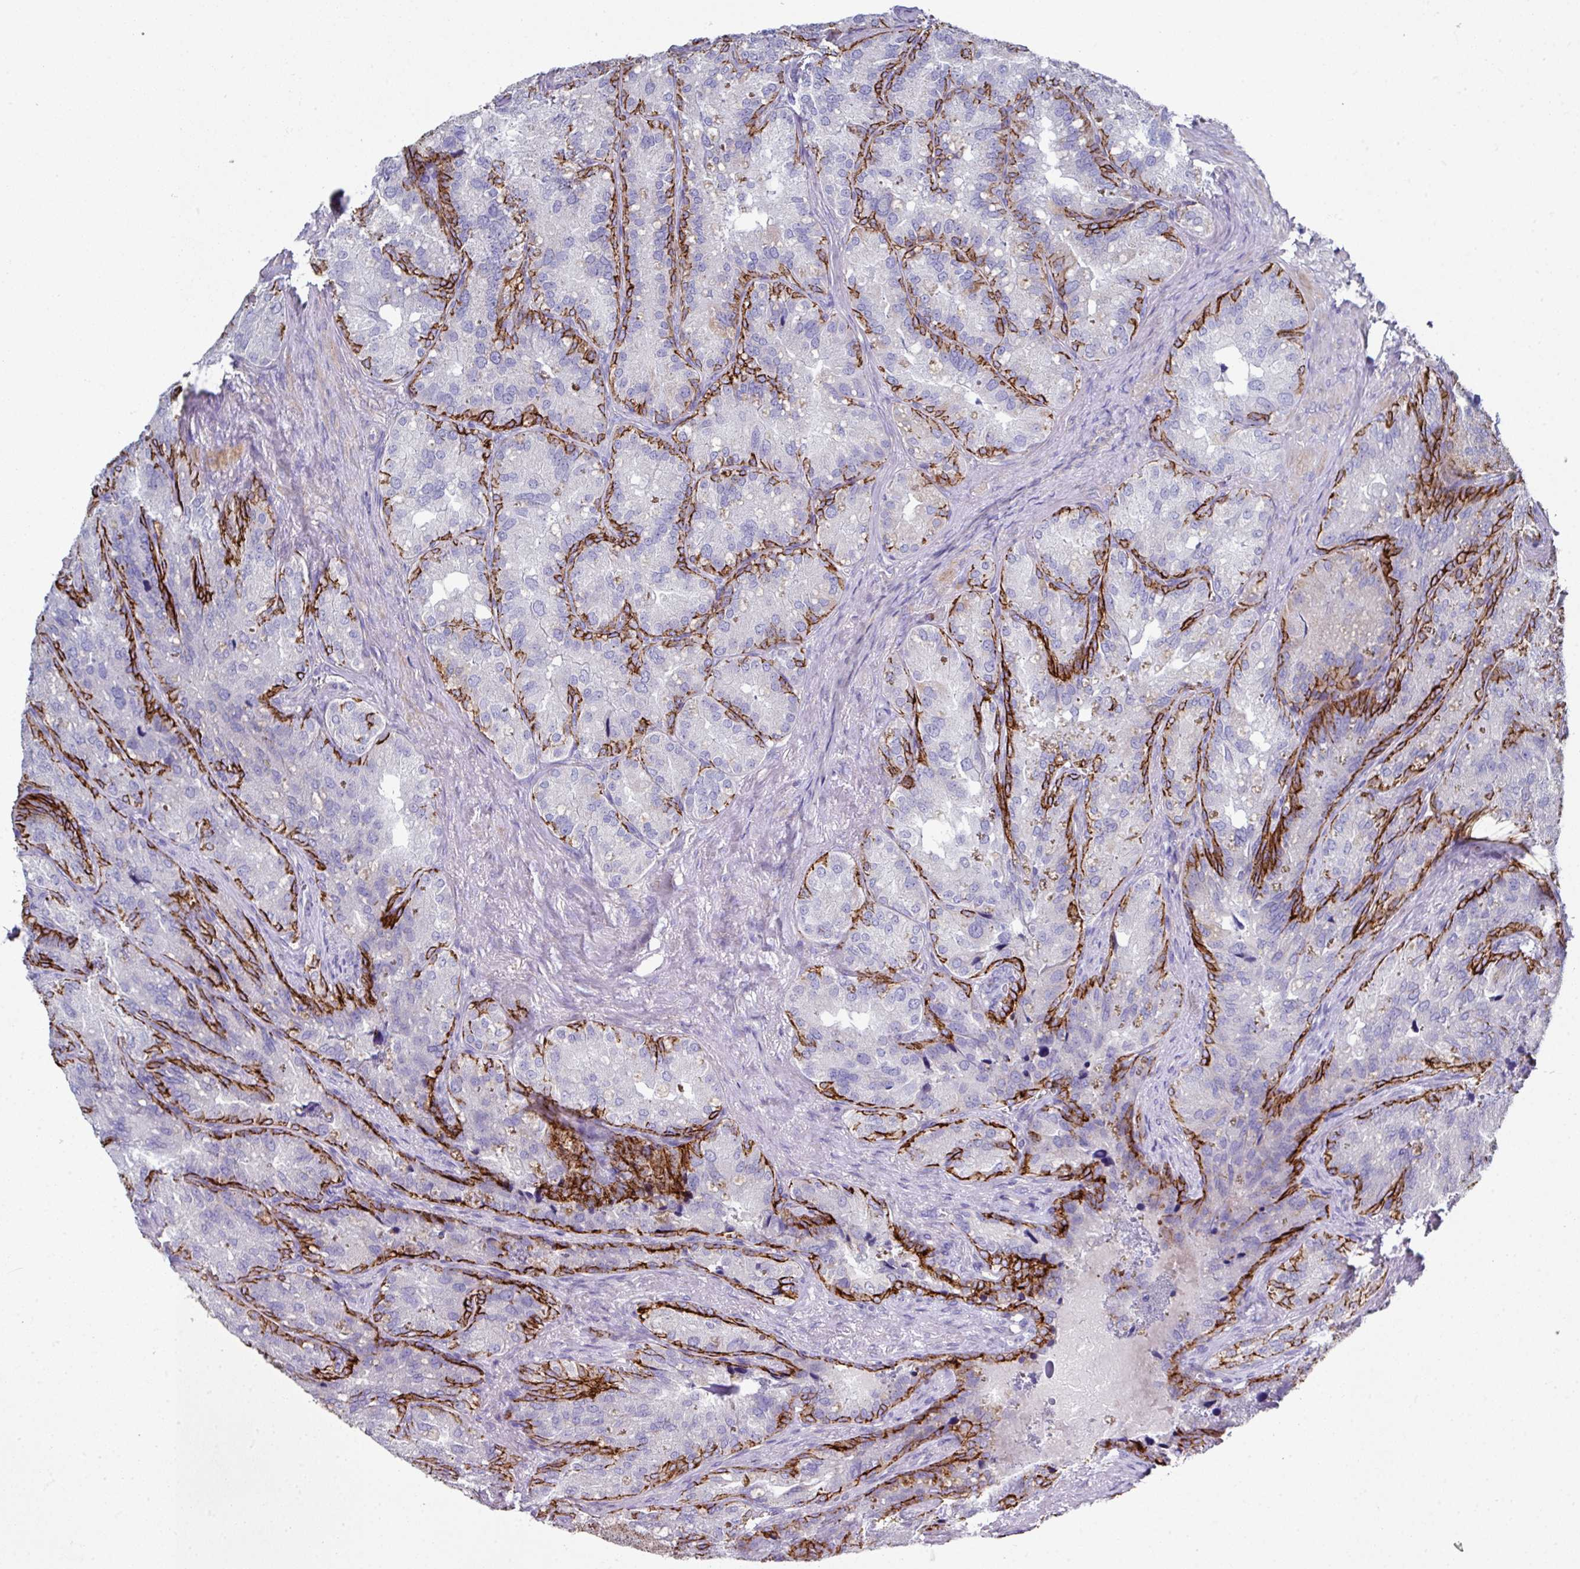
{"staining": {"intensity": "strong", "quantity": "25%-75%", "location": "cytoplasmic/membranous"}, "tissue": "seminal vesicle", "cell_type": "Glandular cells", "image_type": "normal", "snomed": [{"axis": "morphology", "description": "Normal tissue, NOS"}, {"axis": "topography", "description": "Seminal veicle"}], "caption": "Protein staining reveals strong cytoplasmic/membranous positivity in about 25%-75% of glandular cells in unremarkable seminal vesicle. Using DAB (3,3'-diaminobenzidine) (brown) and hematoxylin (blue) stains, captured at high magnification using brightfield microscopy.", "gene": "CLDN1", "patient": {"sex": "male", "age": 69}}